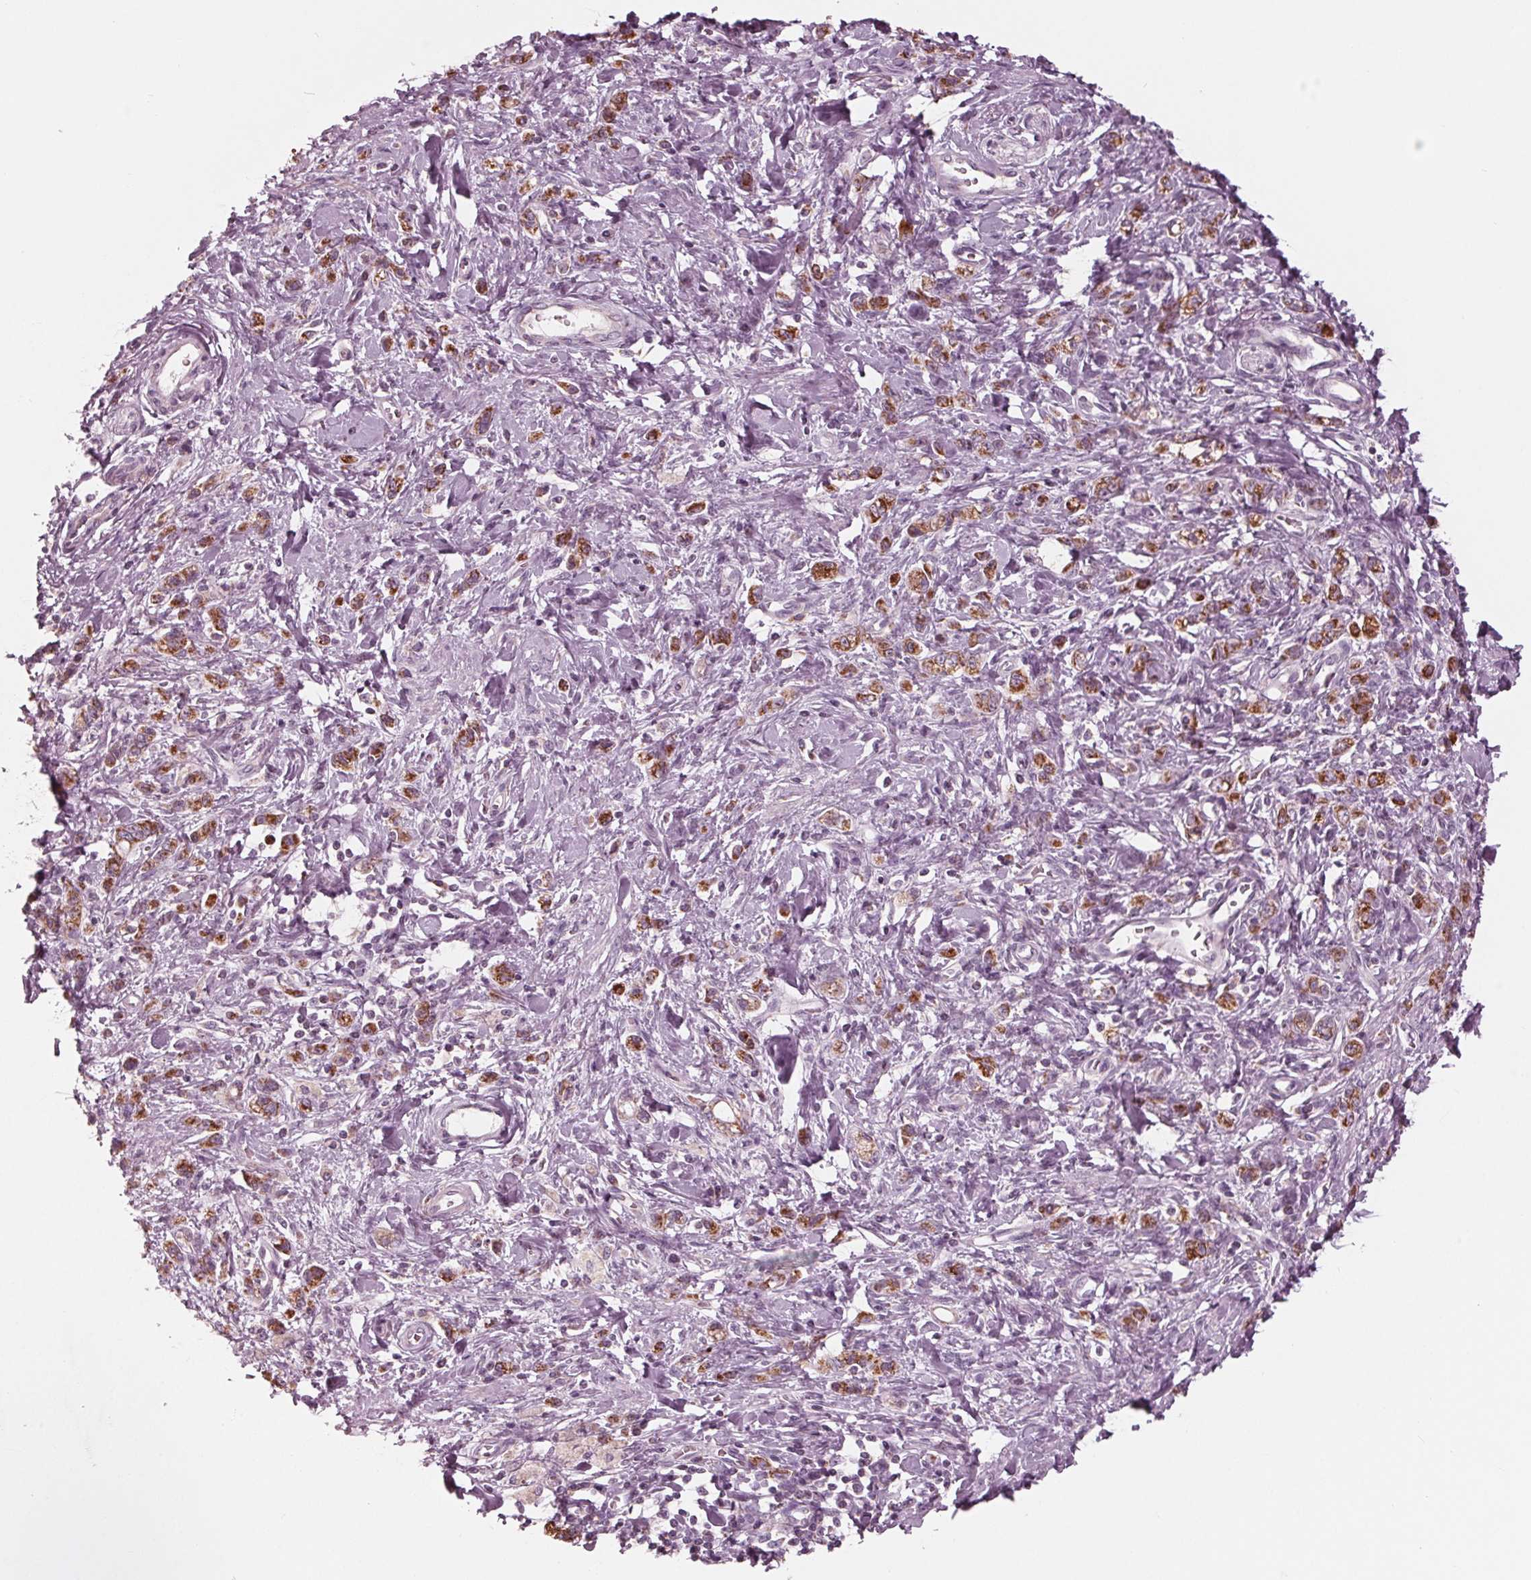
{"staining": {"intensity": "moderate", "quantity": ">75%", "location": "cytoplasmic/membranous"}, "tissue": "stomach cancer", "cell_type": "Tumor cells", "image_type": "cancer", "snomed": [{"axis": "morphology", "description": "Adenocarcinoma, NOS"}, {"axis": "topography", "description": "Stomach"}], "caption": "Immunohistochemistry histopathology image of neoplastic tissue: human stomach cancer stained using IHC reveals medium levels of moderate protein expression localized specifically in the cytoplasmic/membranous of tumor cells, appearing as a cytoplasmic/membranous brown color.", "gene": "CLN6", "patient": {"sex": "male", "age": 77}}